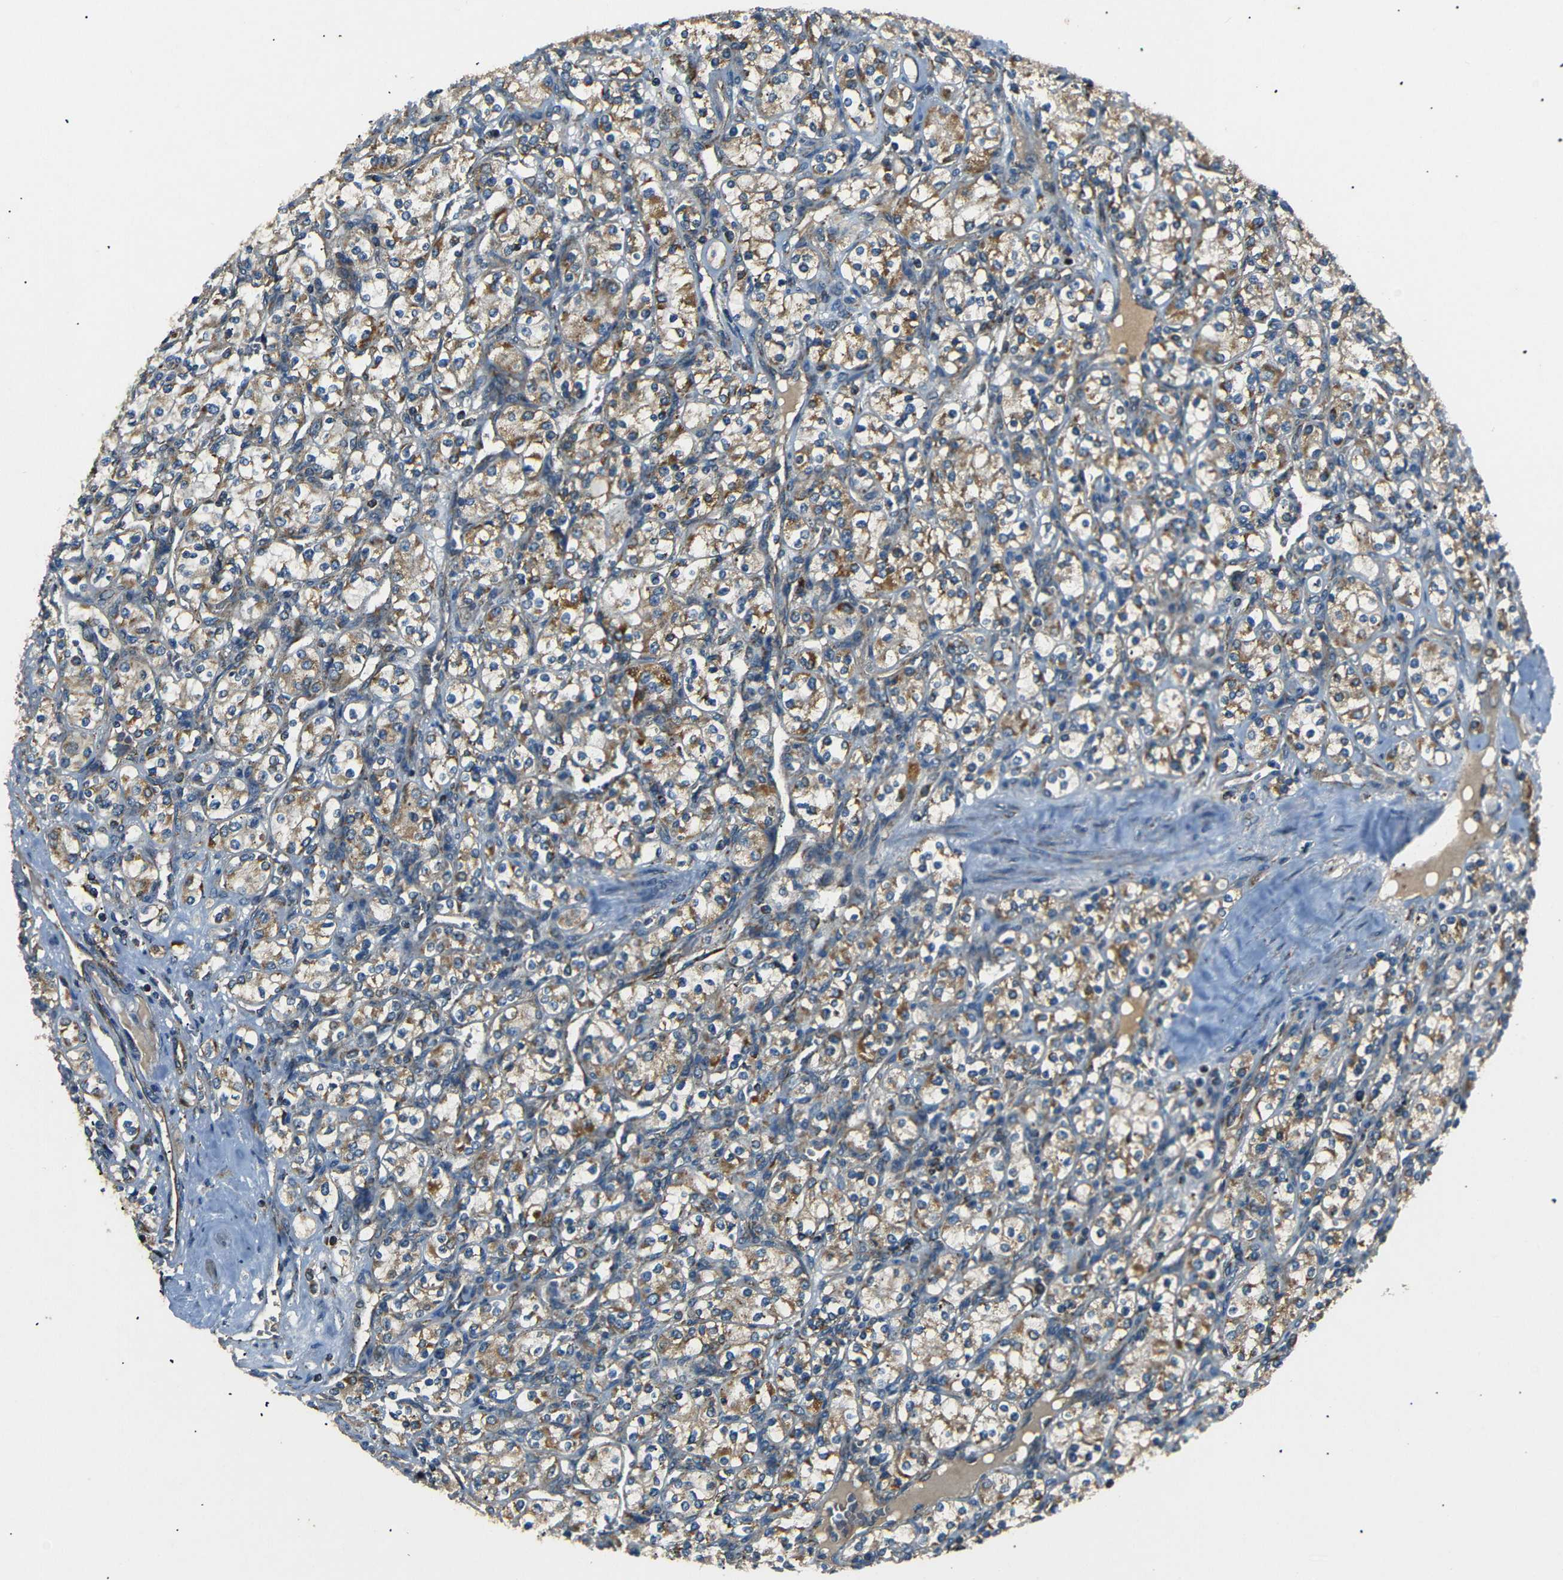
{"staining": {"intensity": "moderate", "quantity": ">75%", "location": "cytoplasmic/membranous"}, "tissue": "renal cancer", "cell_type": "Tumor cells", "image_type": "cancer", "snomed": [{"axis": "morphology", "description": "Adenocarcinoma, NOS"}, {"axis": "topography", "description": "Kidney"}], "caption": "Immunohistochemical staining of human renal cancer demonstrates medium levels of moderate cytoplasmic/membranous expression in about >75% of tumor cells.", "gene": "NETO2", "patient": {"sex": "male", "age": 77}}